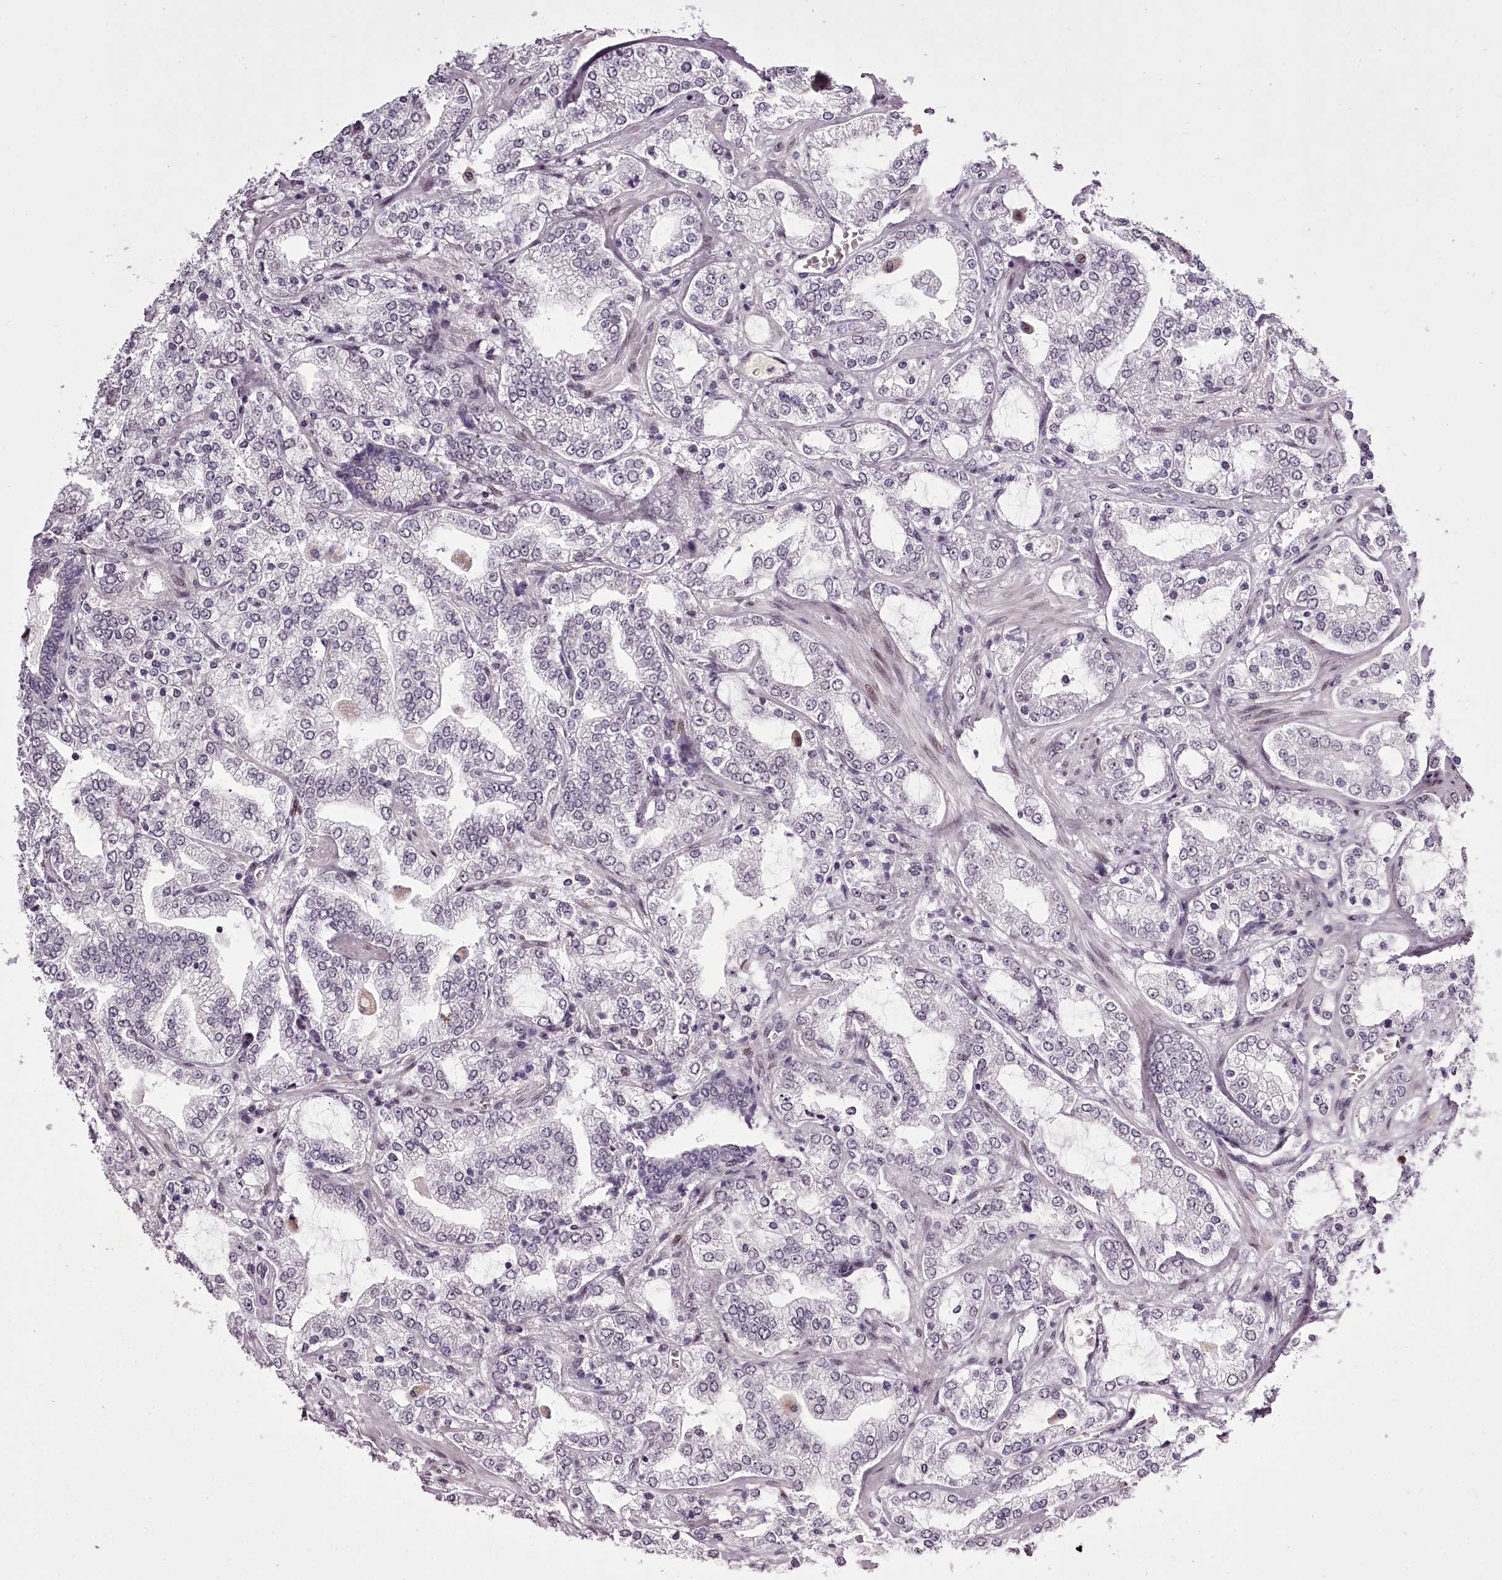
{"staining": {"intensity": "negative", "quantity": "none", "location": "none"}, "tissue": "prostate cancer", "cell_type": "Tumor cells", "image_type": "cancer", "snomed": [{"axis": "morphology", "description": "Adenocarcinoma, High grade"}, {"axis": "topography", "description": "Prostate"}], "caption": "High magnification brightfield microscopy of prostate high-grade adenocarcinoma stained with DAB (3,3'-diaminobenzidine) (brown) and counterstained with hematoxylin (blue): tumor cells show no significant expression.", "gene": "C1orf56", "patient": {"sex": "male", "age": 64}}